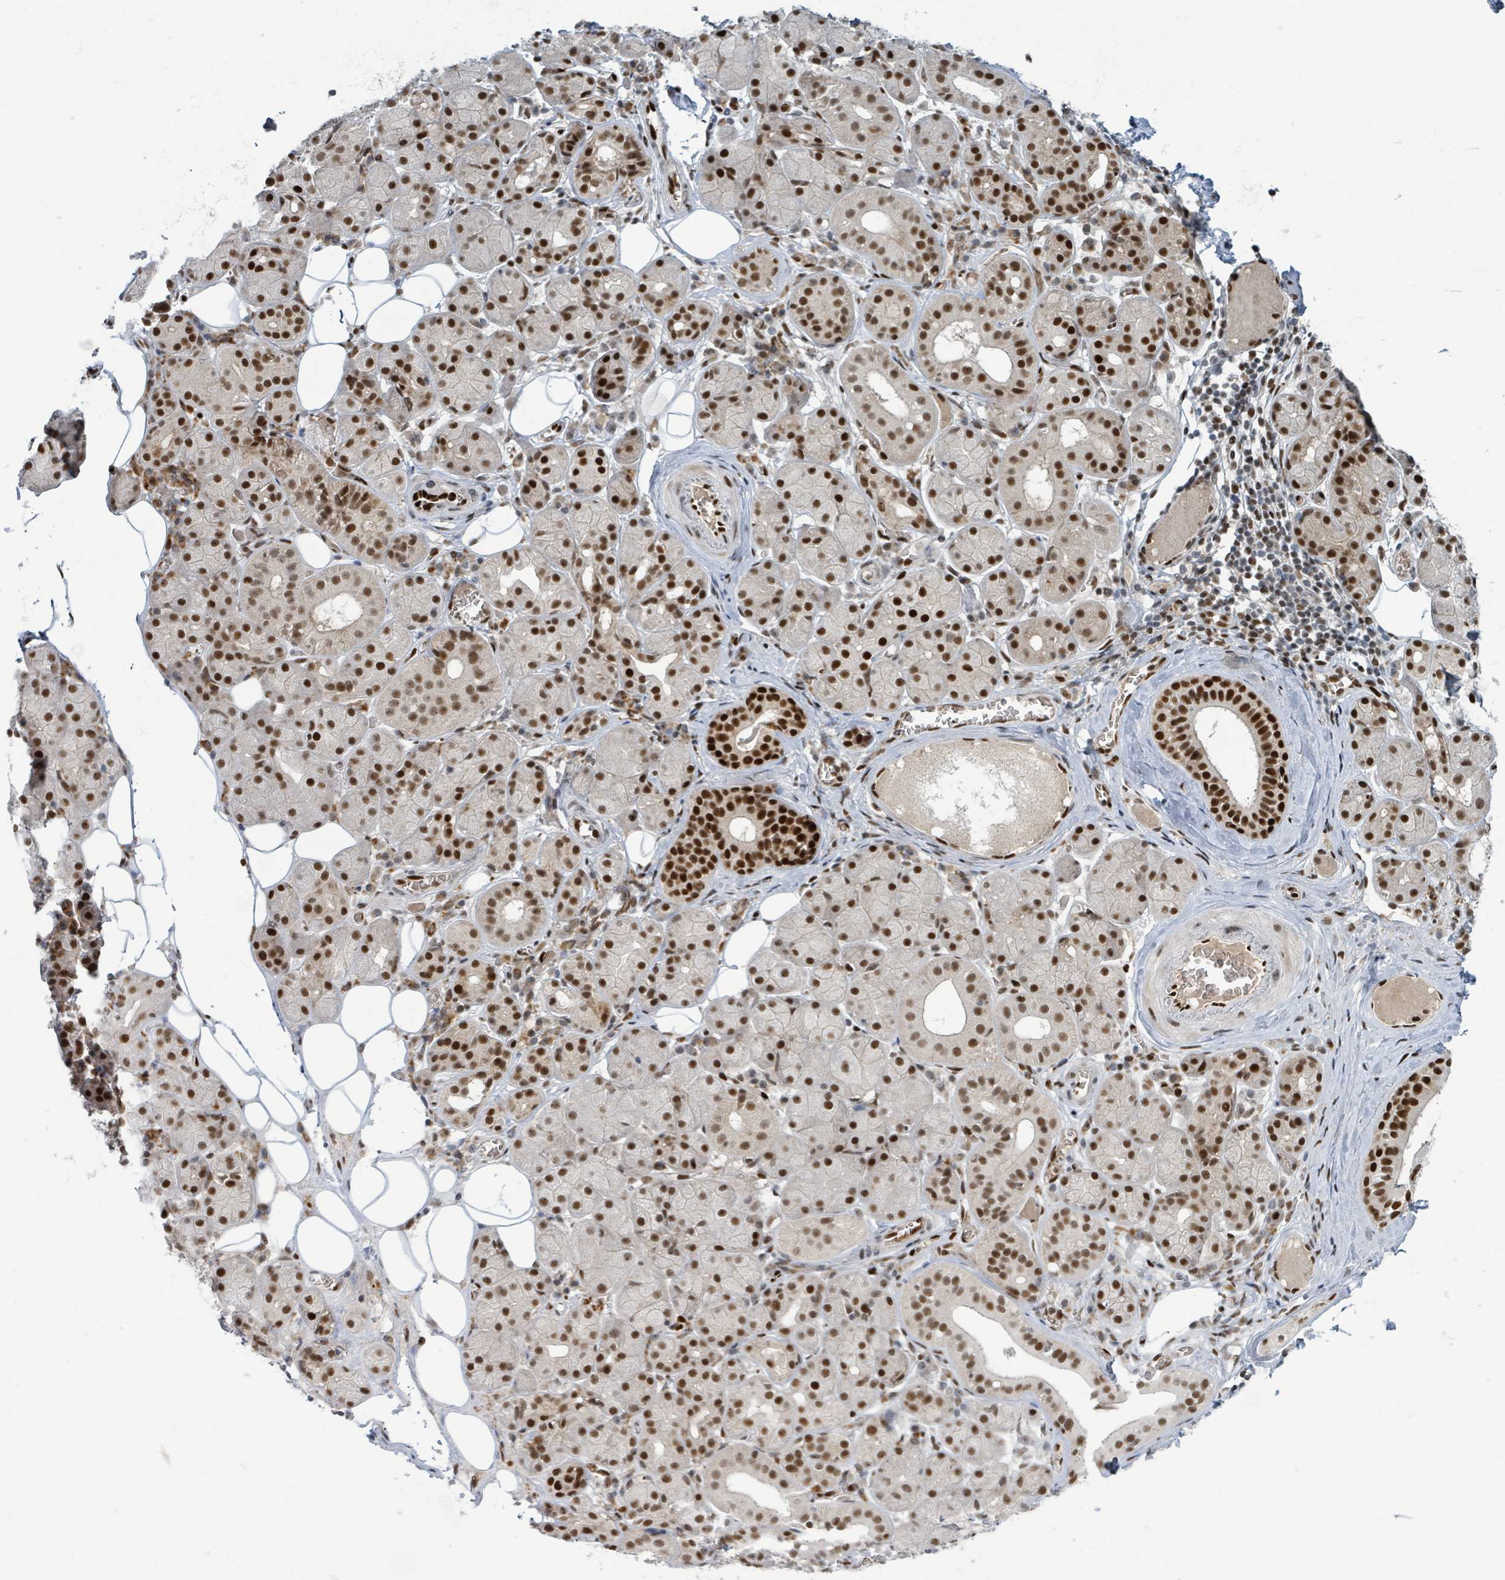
{"staining": {"intensity": "strong", "quantity": ">75%", "location": "nuclear"}, "tissue": "salivary gland", "cell_type": "Glandular cells", "image_type": "normal", "snomed": [{"axis": "morphology", "description": "Squamous cell carcinoma, NOS"}, {"axis": "topography", "description": "Skin"}, {"axis": "topography", "description": "Head-Neck"}], "caption": "Strong nuclear expression is appreciated in approximately >75% of glandular cells in normal salivary gland. Nuclei are stained in blue.", "gene": "KLF3", "patient": {"sex": "male", "age": 80}}